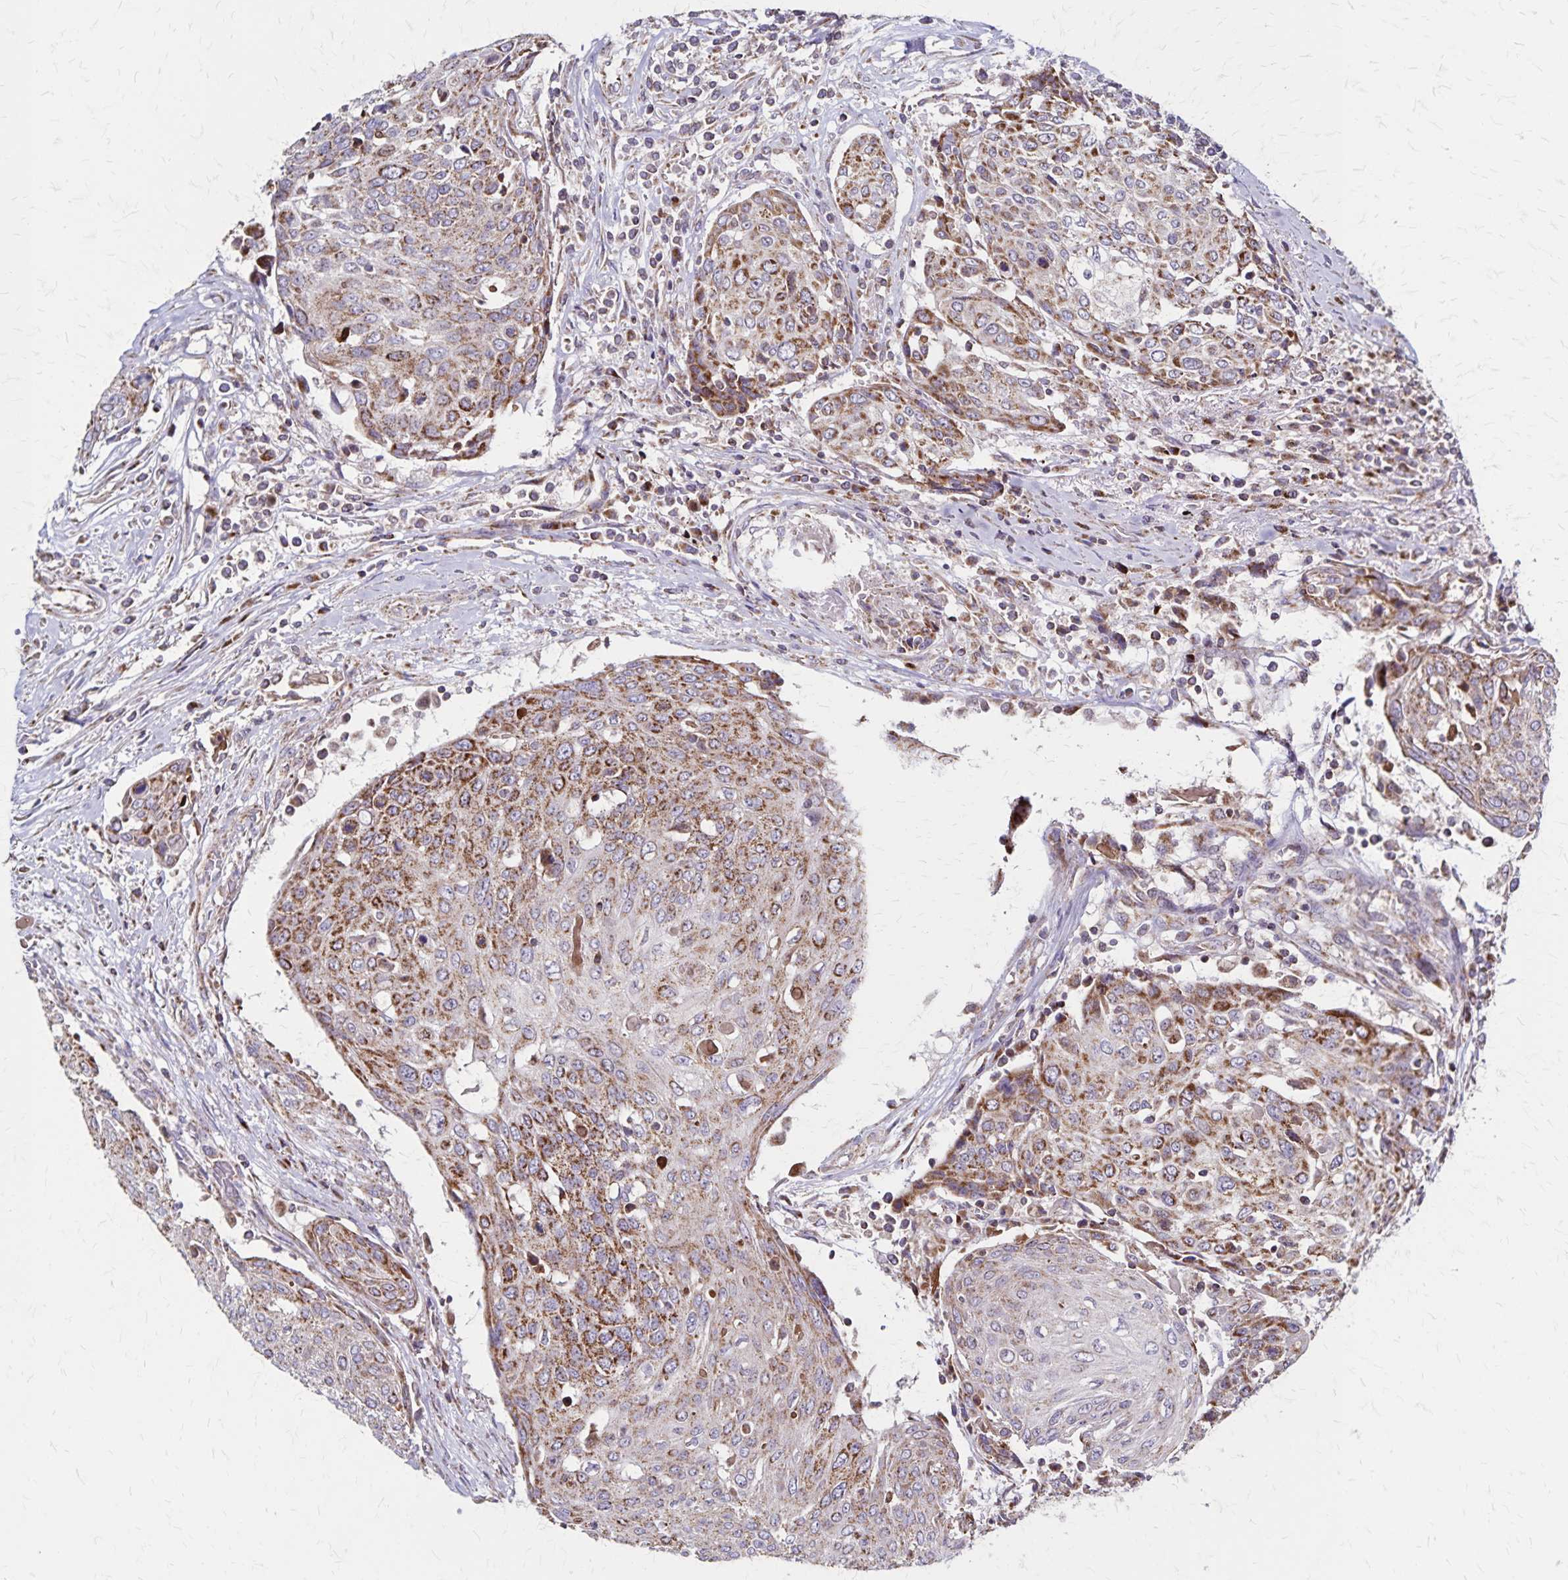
{"staining": {"intensity": "moderate", "quantity": ">75%", "location": "cytoplasmic/membranous"}, "tissue": "urothelial cancer", "cell_type": "Tumor cells", "image_type": "cancer", "snomed": [{"axis": "morphology", "description": "Urothelial carcinoma, High grade"}, {"axis": "topography", "description": "Urinary bladder"}], "caption": "A high-resolution photomicrograph shows immunohistochemistry staining of urothelial cancer, which reveals moderate cytoplasmic/membranous staining in approximately >75% of tumor cells.", "gene": "NFS1", "patient": {"sex": "female", "age": 70}}